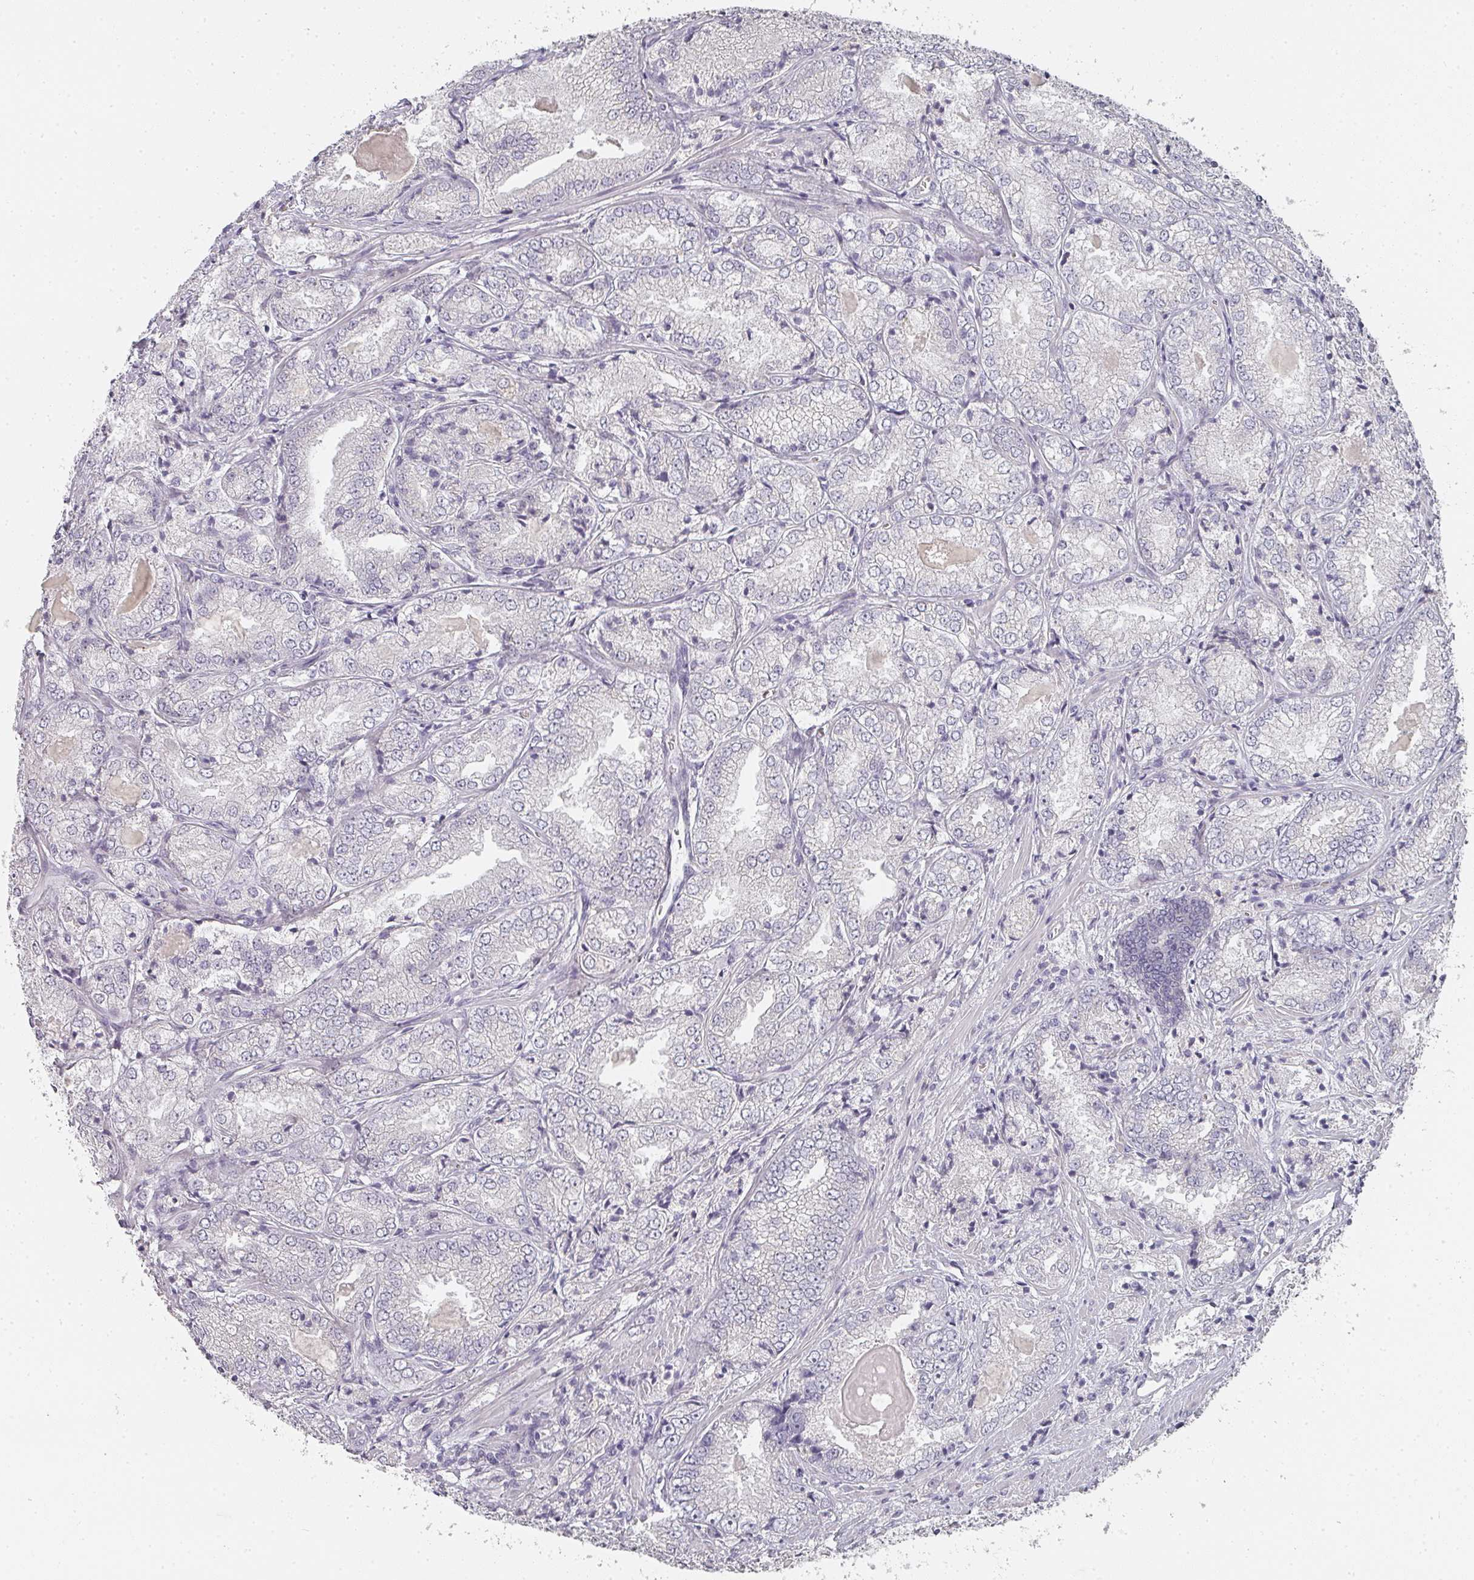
{"staining": {"intensity": "negative", "quantity": "none", "location": "none"}, "tissue": "prostate cancer", "cell_type": "Tumor cells", "image_type": "cancer", "snomed": [{"axis": "morphology", "description": "Adenocarcinoma, High grade"}, {"axis": "topography", "description": "Prostate"}], "caption": "IHC of human prostate adenocarcinoma (high-grade) shows no staining in tumor cells.", "gene": "SHISA2", "patient": {"sex": "male", "age": 63}}